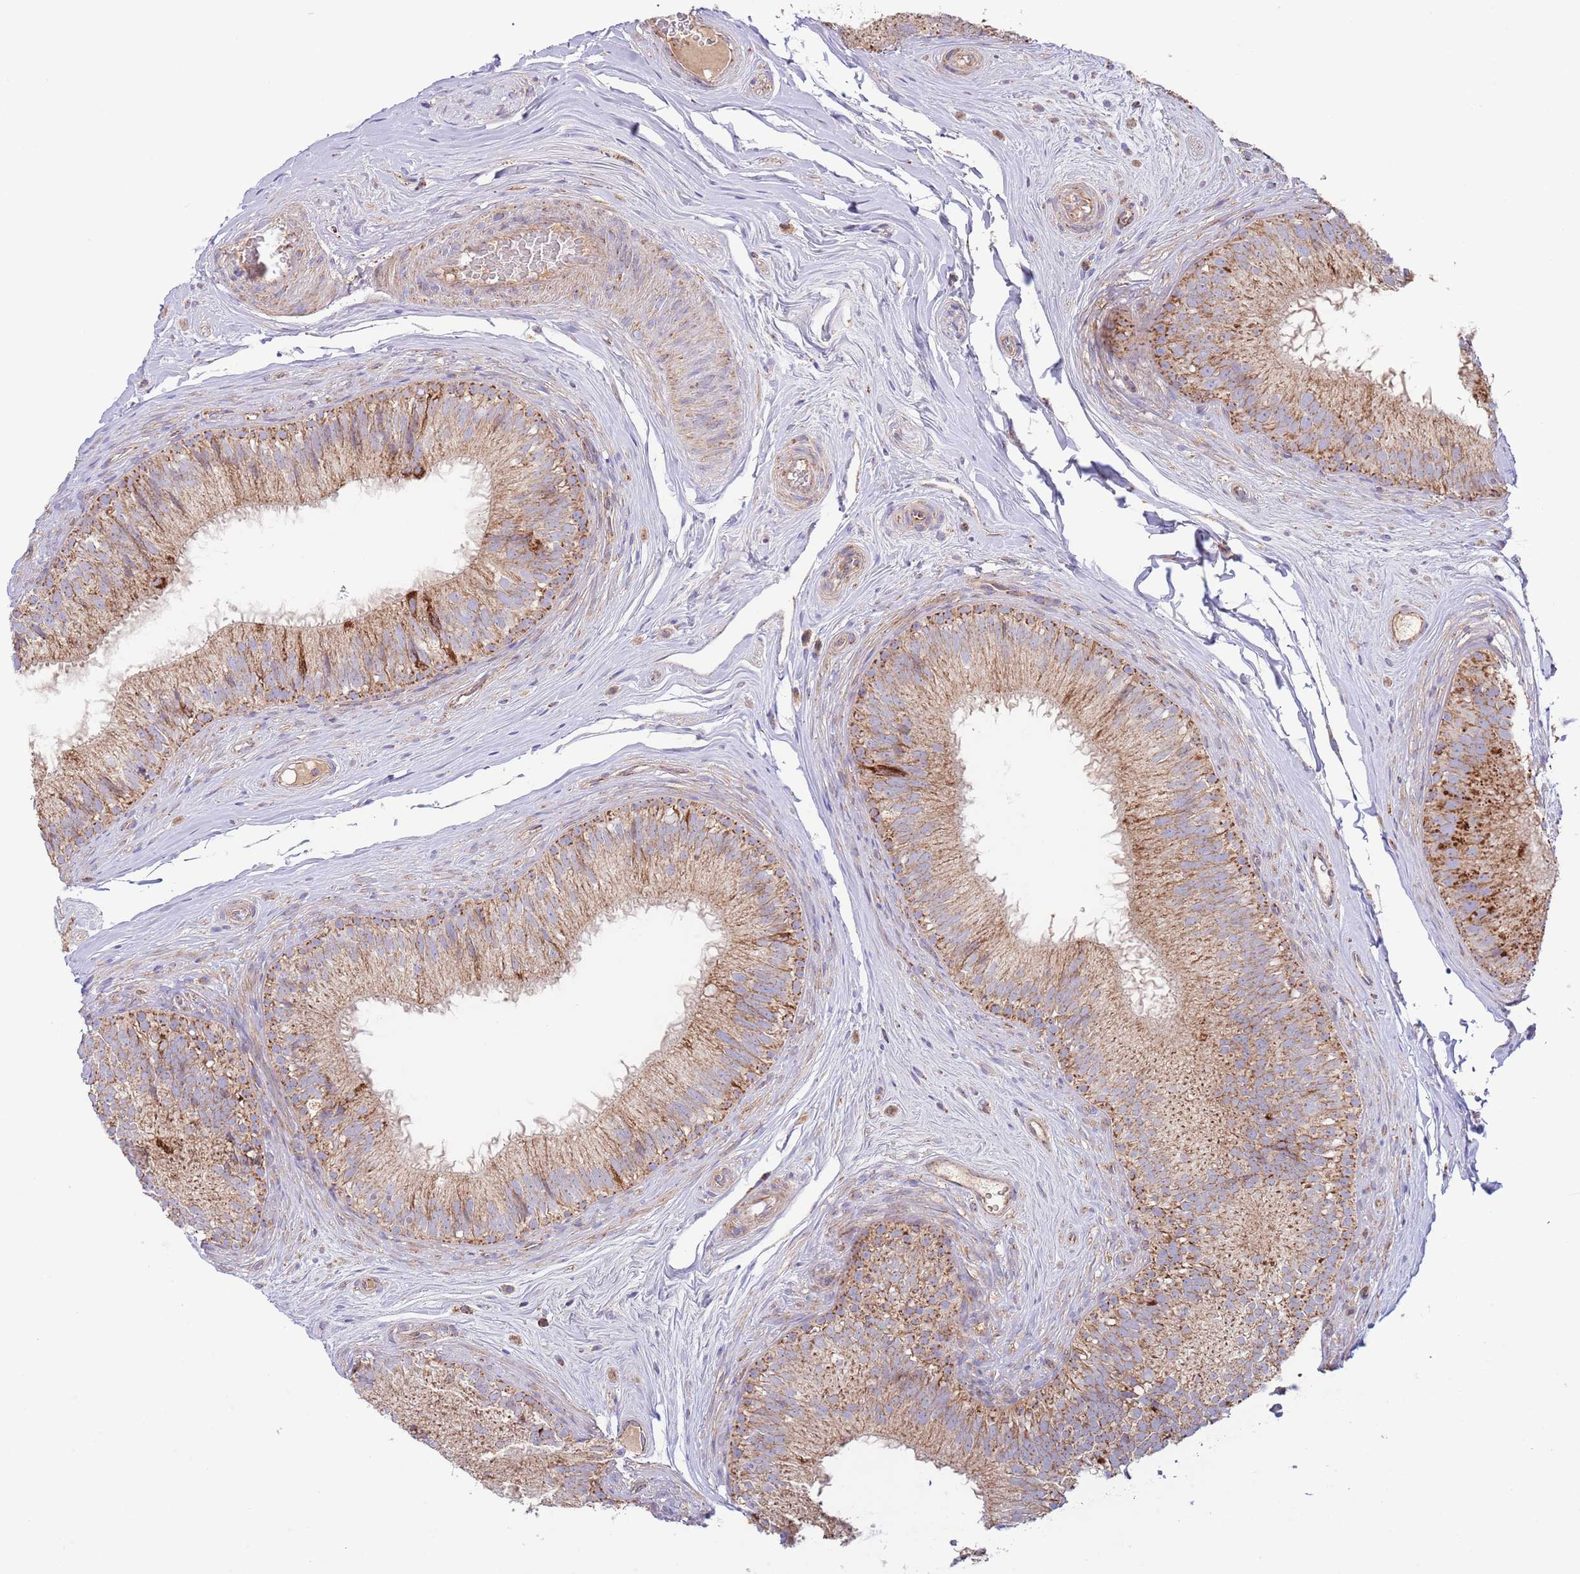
{"staining": {"intensity": "moderate", "quantity": ">75%", "location": "cytoplasmic/membranous"}, "tissue": "epididymis", "cell_type": "Glandular cells", "image_type": "normal", "snomed": [{"axis": "morphology", "description": "Normal tissue, NOS"}, {"axis": "topography", "description": "Epididymis"}], "caption": "The histopathology image exhibits staining of normal epididymis, revealing moderate cytoplasmic/membranous protein expression (brown color) within glandular cells. Nuclei are stained in blue.", "gene": "DNAJA3", "patient": {"sex": "male", "age": 34}}